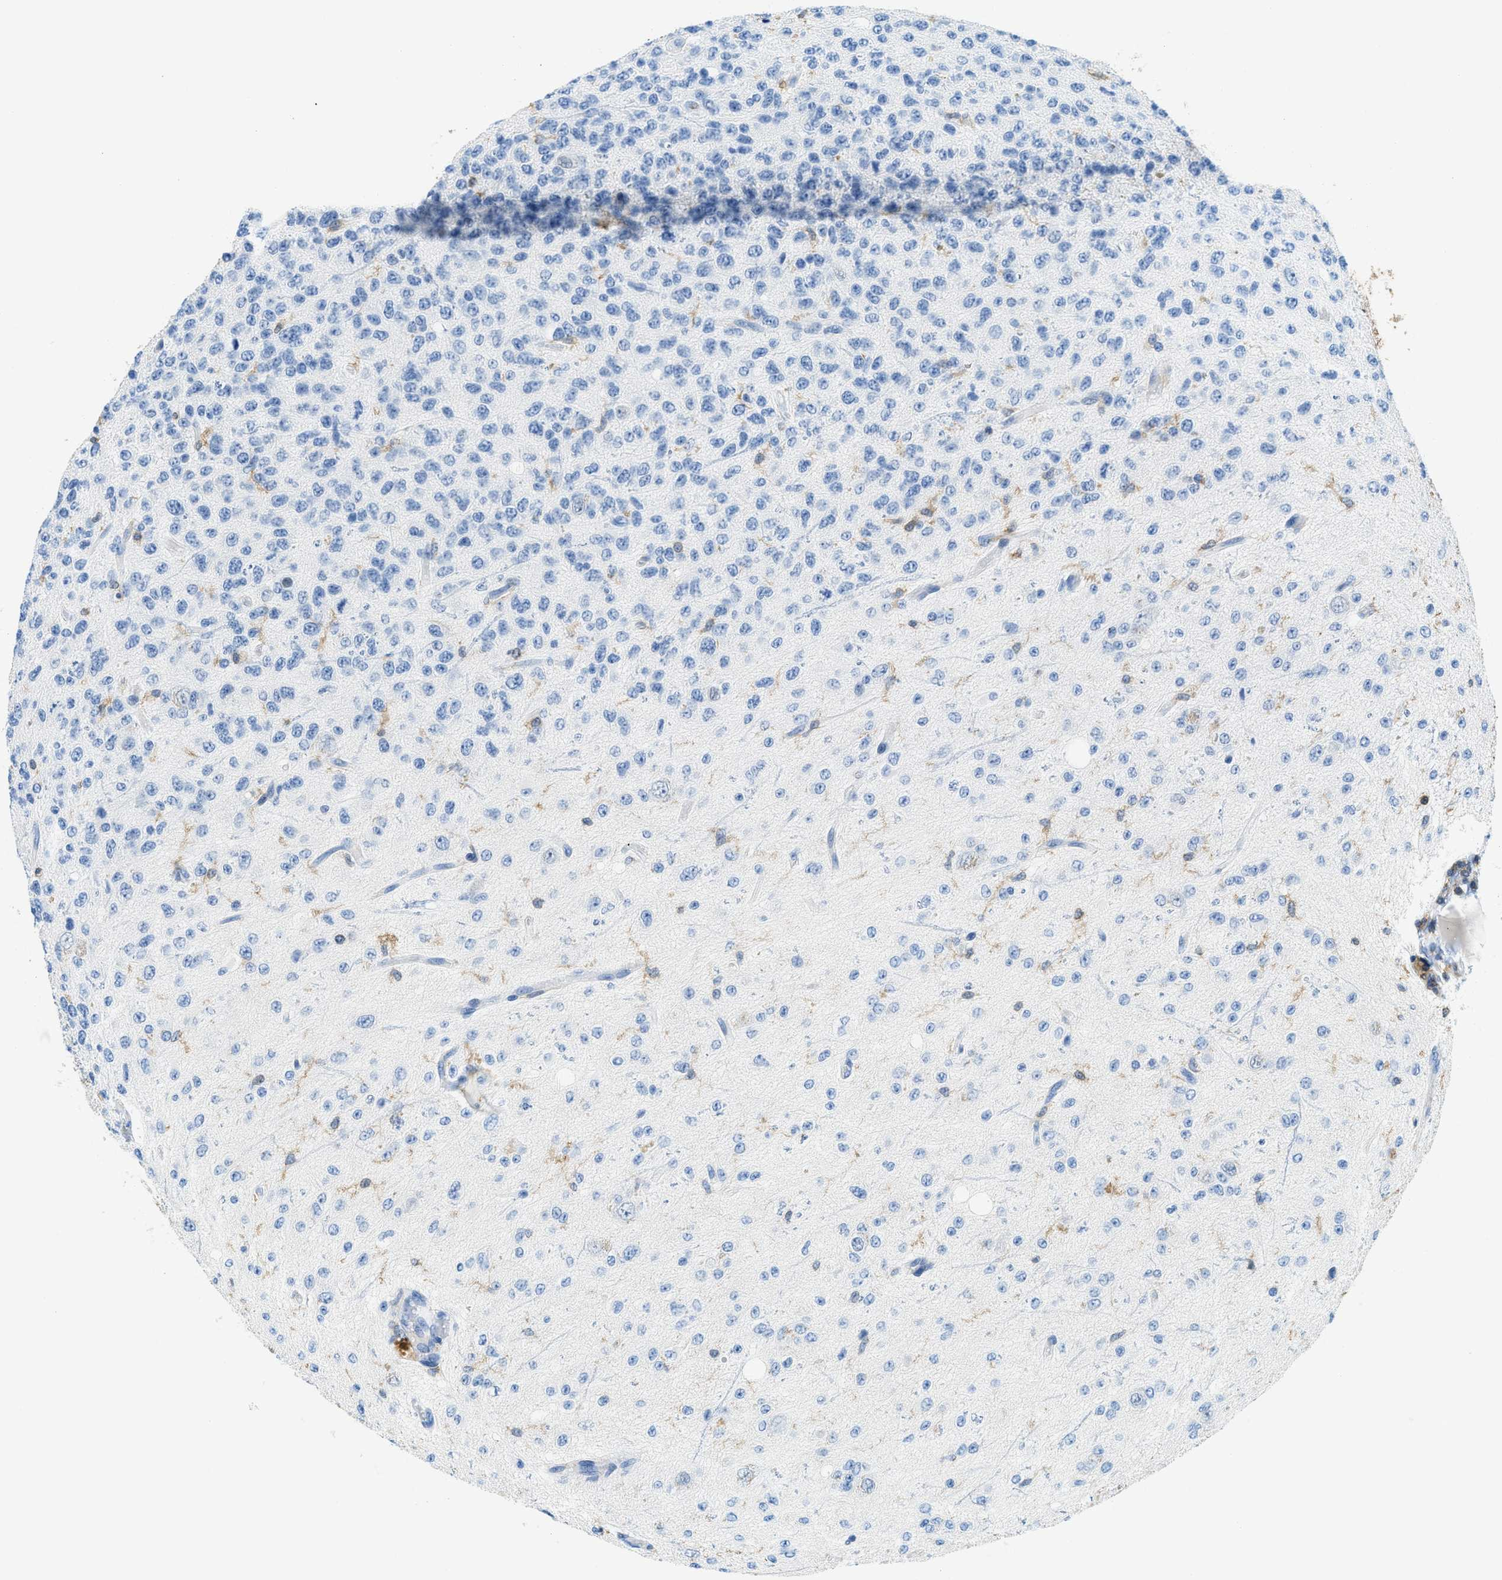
{"staining": {"intensity": "negative", "quantity": "none", "location": "none"}, "tissue": "glioma", "cell_type": "Tumor cells", "image_type": "cancer", "snomed": [{"axis": "morphology", "description": "Glioma, malignant, High grade"}, {"axis": "topography", "description": "pancreas cauda"}], "caption": "The micrograph displays no significant expression in tumor cells of high-grade glioma (malignant).", "gene": "FAM151A", "patient": {"sex": "male", "age": 60}}